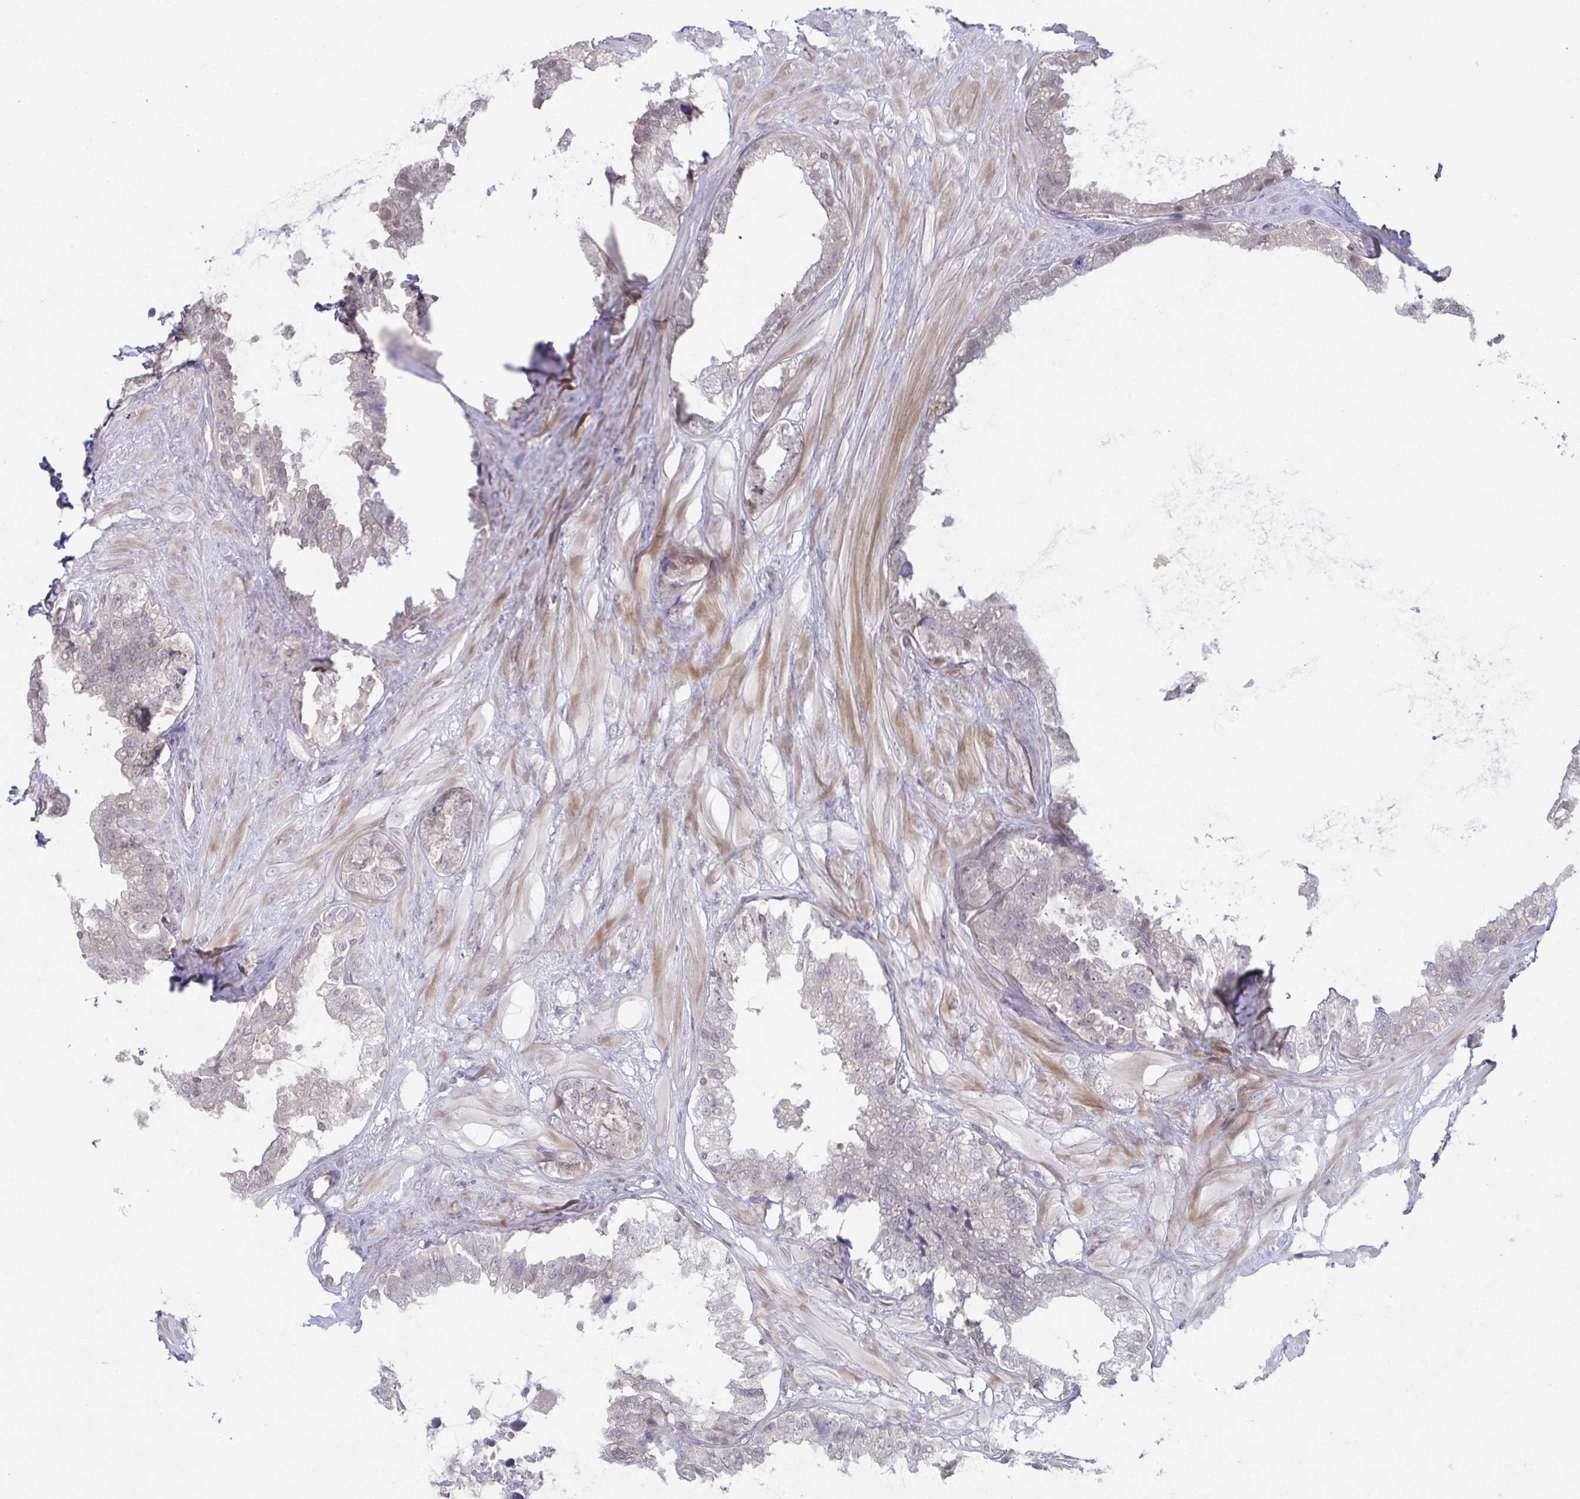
{"staining": {"intensity": "weak", "quantity": "<25%", "location": "cytoplasmic/membranous"}, "tissue": "seminal vesicle", "cell_type": "Glandular cells", "image_type": "normal", "snomed": [{"axis": "morphology", "description": "Normal tissue, NOS"}, {"axis": "topography", "description": "Seminal veicle"}, {"axis": "topography", "description": "Peripheral nerve tissue"}], "caption": "This is an immunohistochemistry image of normal human seminal vesicle. There is no positivity in glandular cells.", "gene": "ZNF214", "patient": {"sex": "male", "age": 76}}